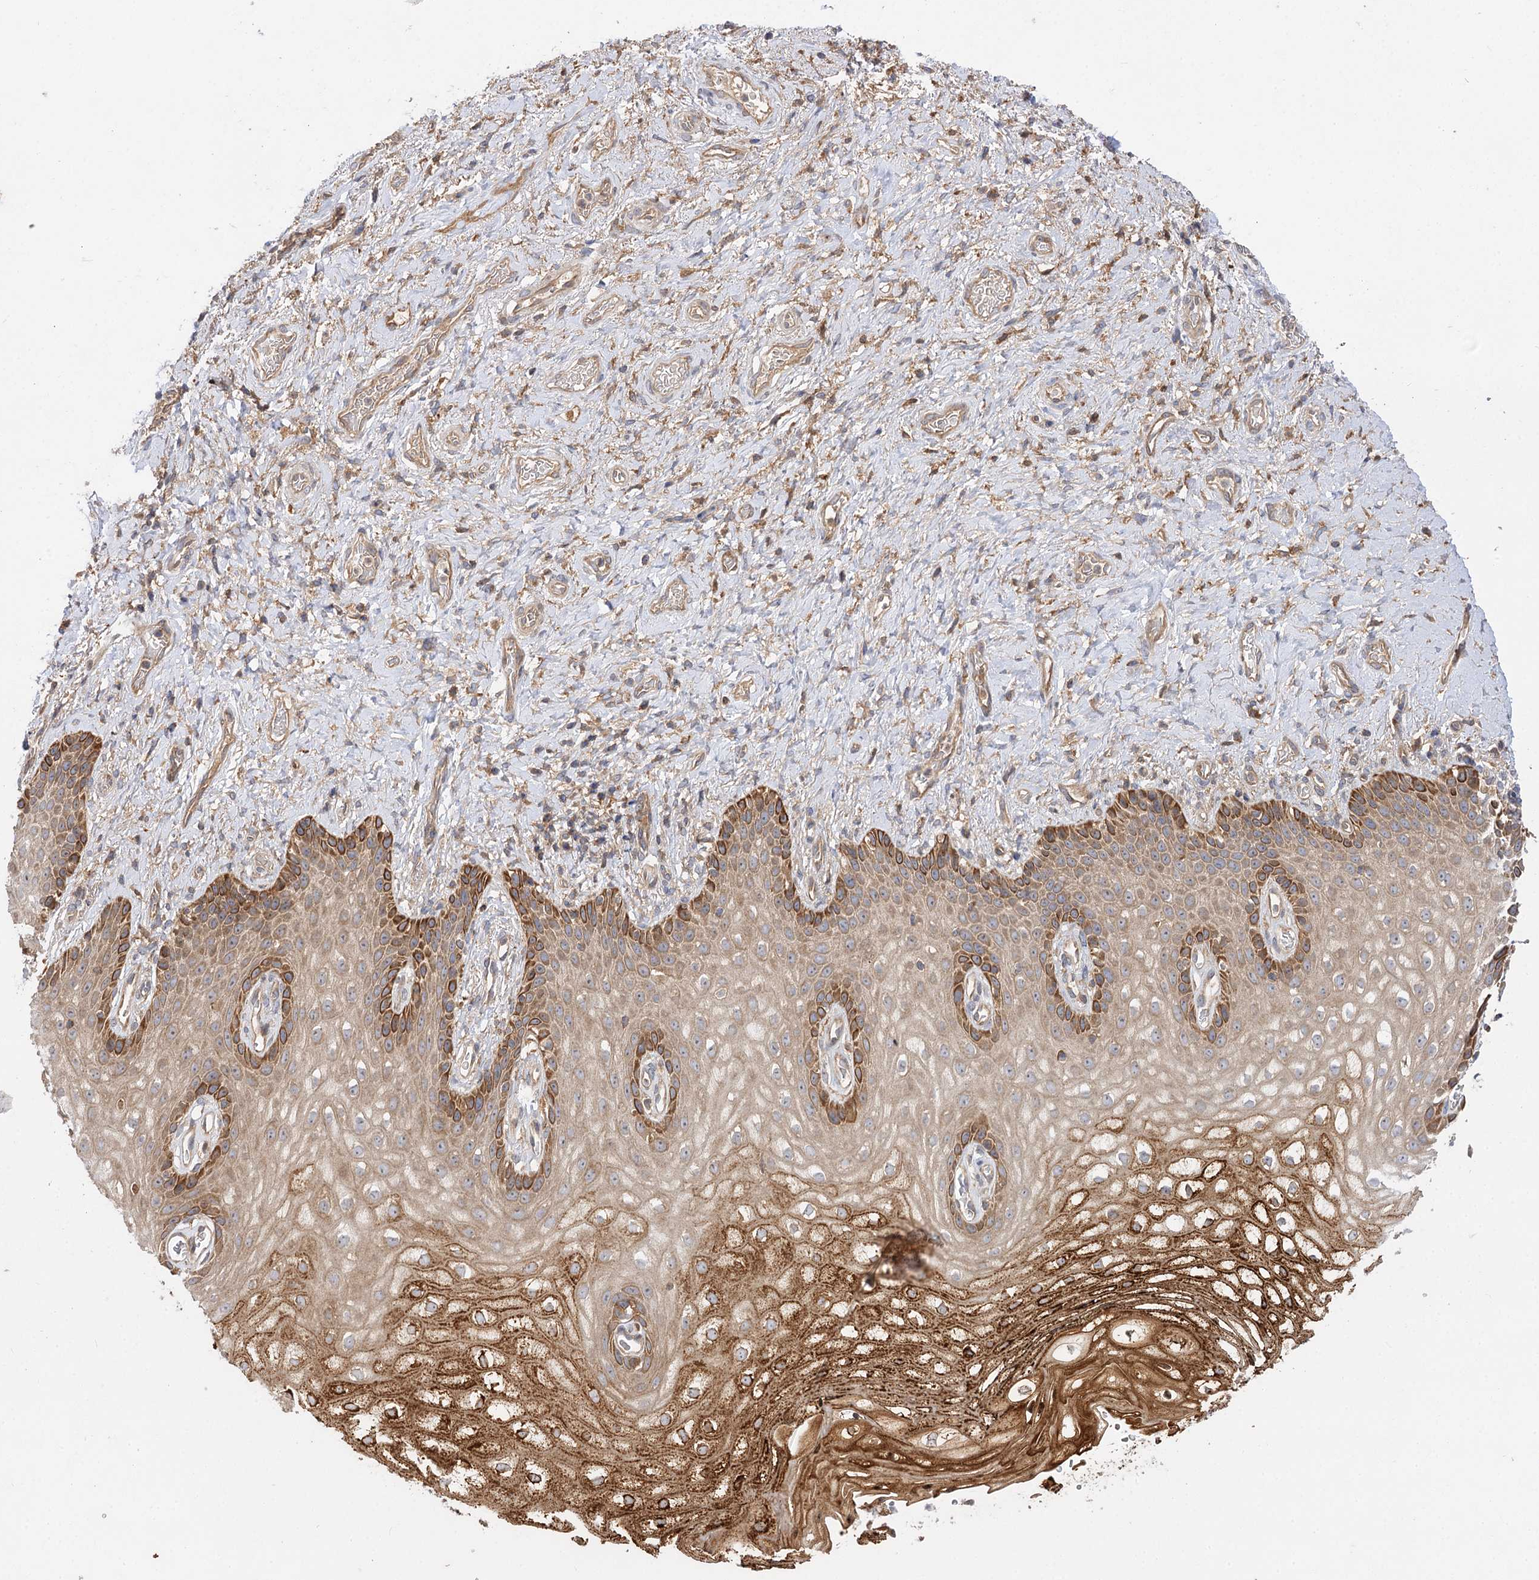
{"staining": {"intensity": "strong", "quantity": "25%-75%", "location": "cytoplasmic/membranous"}, "tissue": "vagina", "cell_type": "Squamous epithelial cells", "image_type": "normal", "snomed": [{"axis": "morphology", "description": "Normal tissue, NOS"}, {"axis": "topography", "description": "Vagina"}], "caption": "A high-resolution histopathology image shows IHC staining of benign vagina, which exhibits strong cytoplasmic/membranous expression in about 25%-75% of squamous epithelial cells. (brown staining indicates protein expression, while blue staining denotes nuclei).", "gene": "PATL1", "patient": {"sex": "female", "age": 60}}